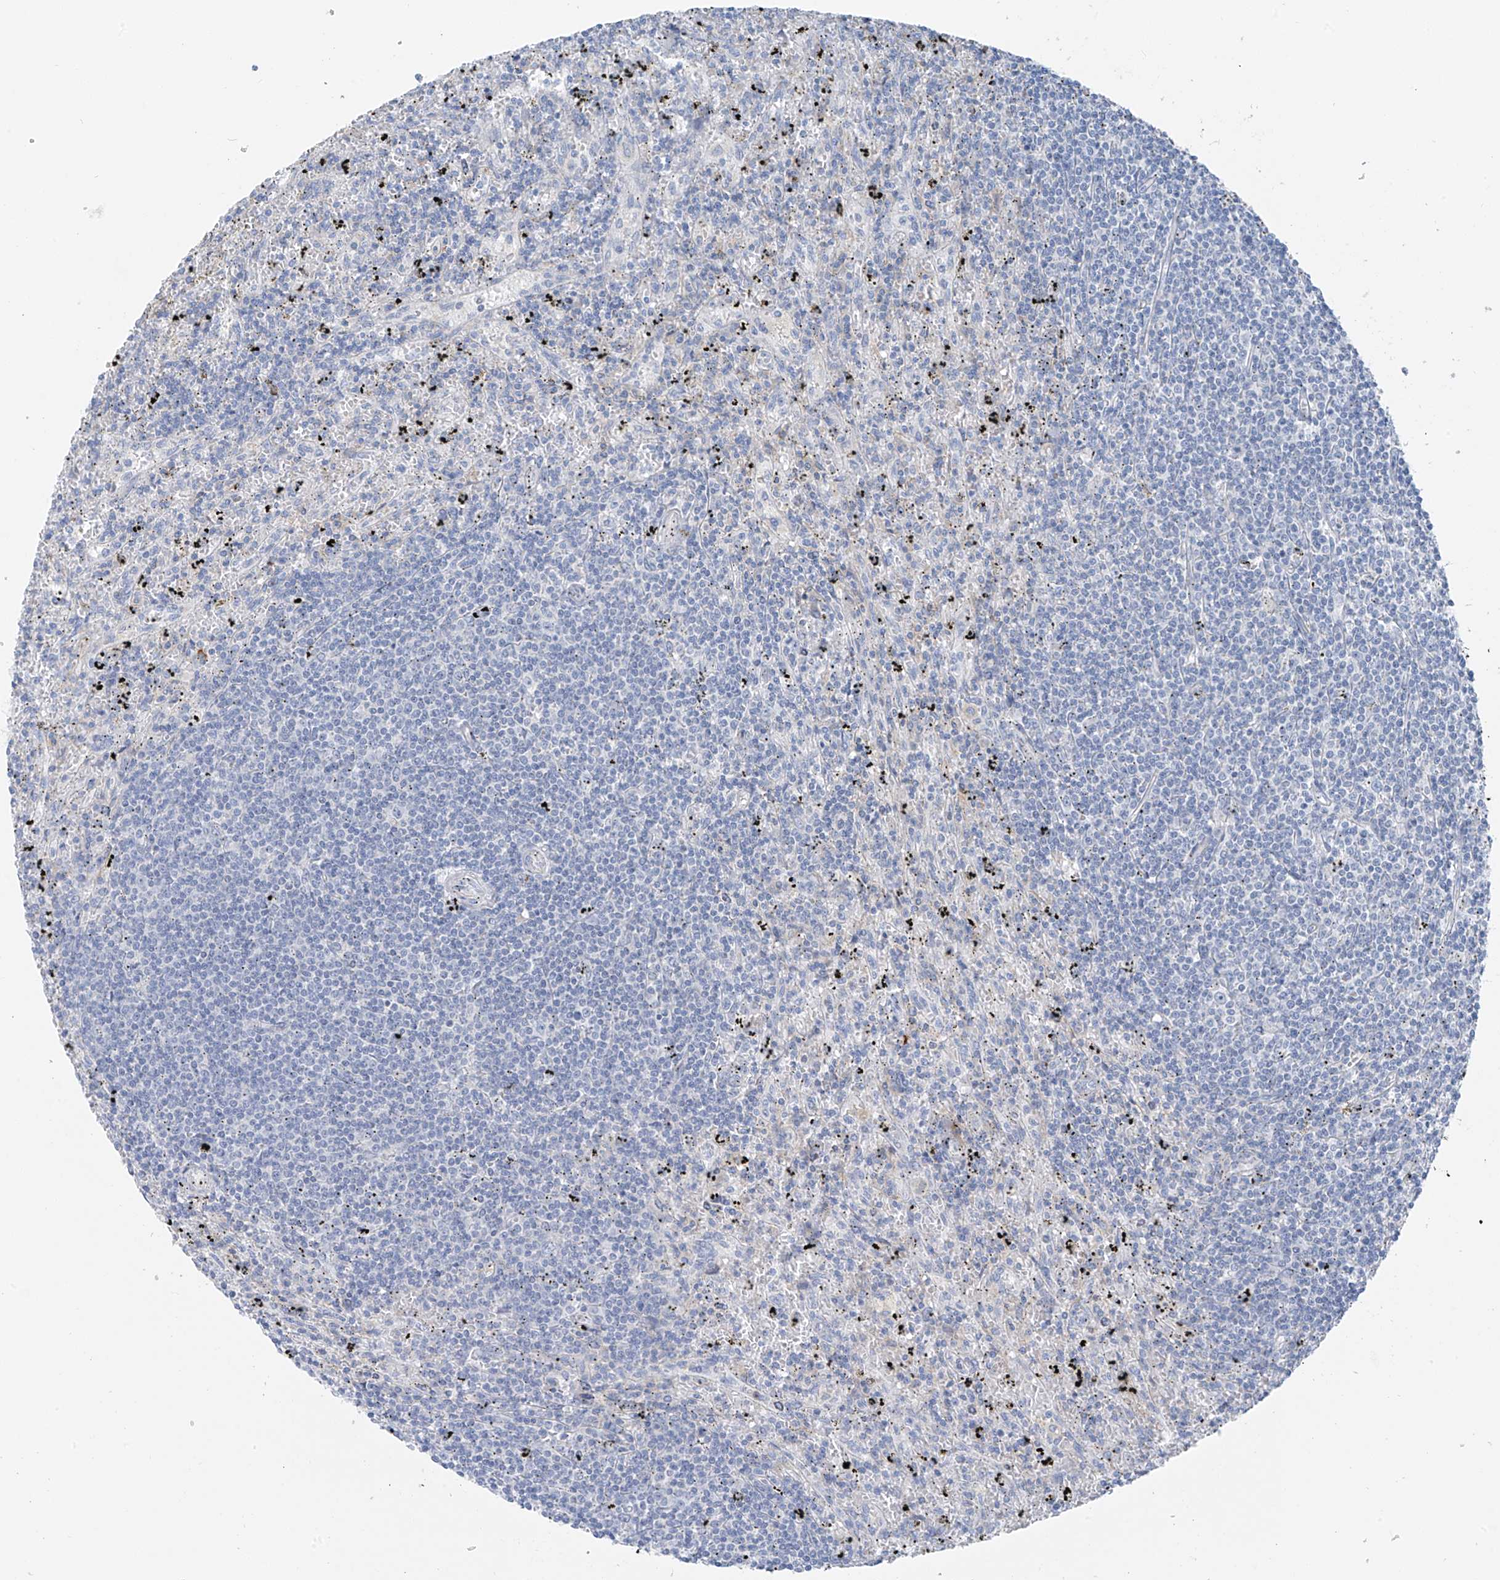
{"staining": {"intensity": "negative", "quantity": "none", "location": "none"}, "tissue": "lymphoma", "cell_type": "Tumor cells", "image_type": "cancer", "snomed": [{"axis": "morphology", "description": "Malignant lymphoma, non-Hodgkin's type, Low grade"}, {"axis": "topography", "description": "Spleen"}], "caption": "High power microscopy photomicrograph of an immunohistochemistry (IHC) photomicrograph of lymphoma, revealing no significant staining in tumor cells.", "gene": "POMGNT2", "patient": {"sex": "male", "age": 76}}